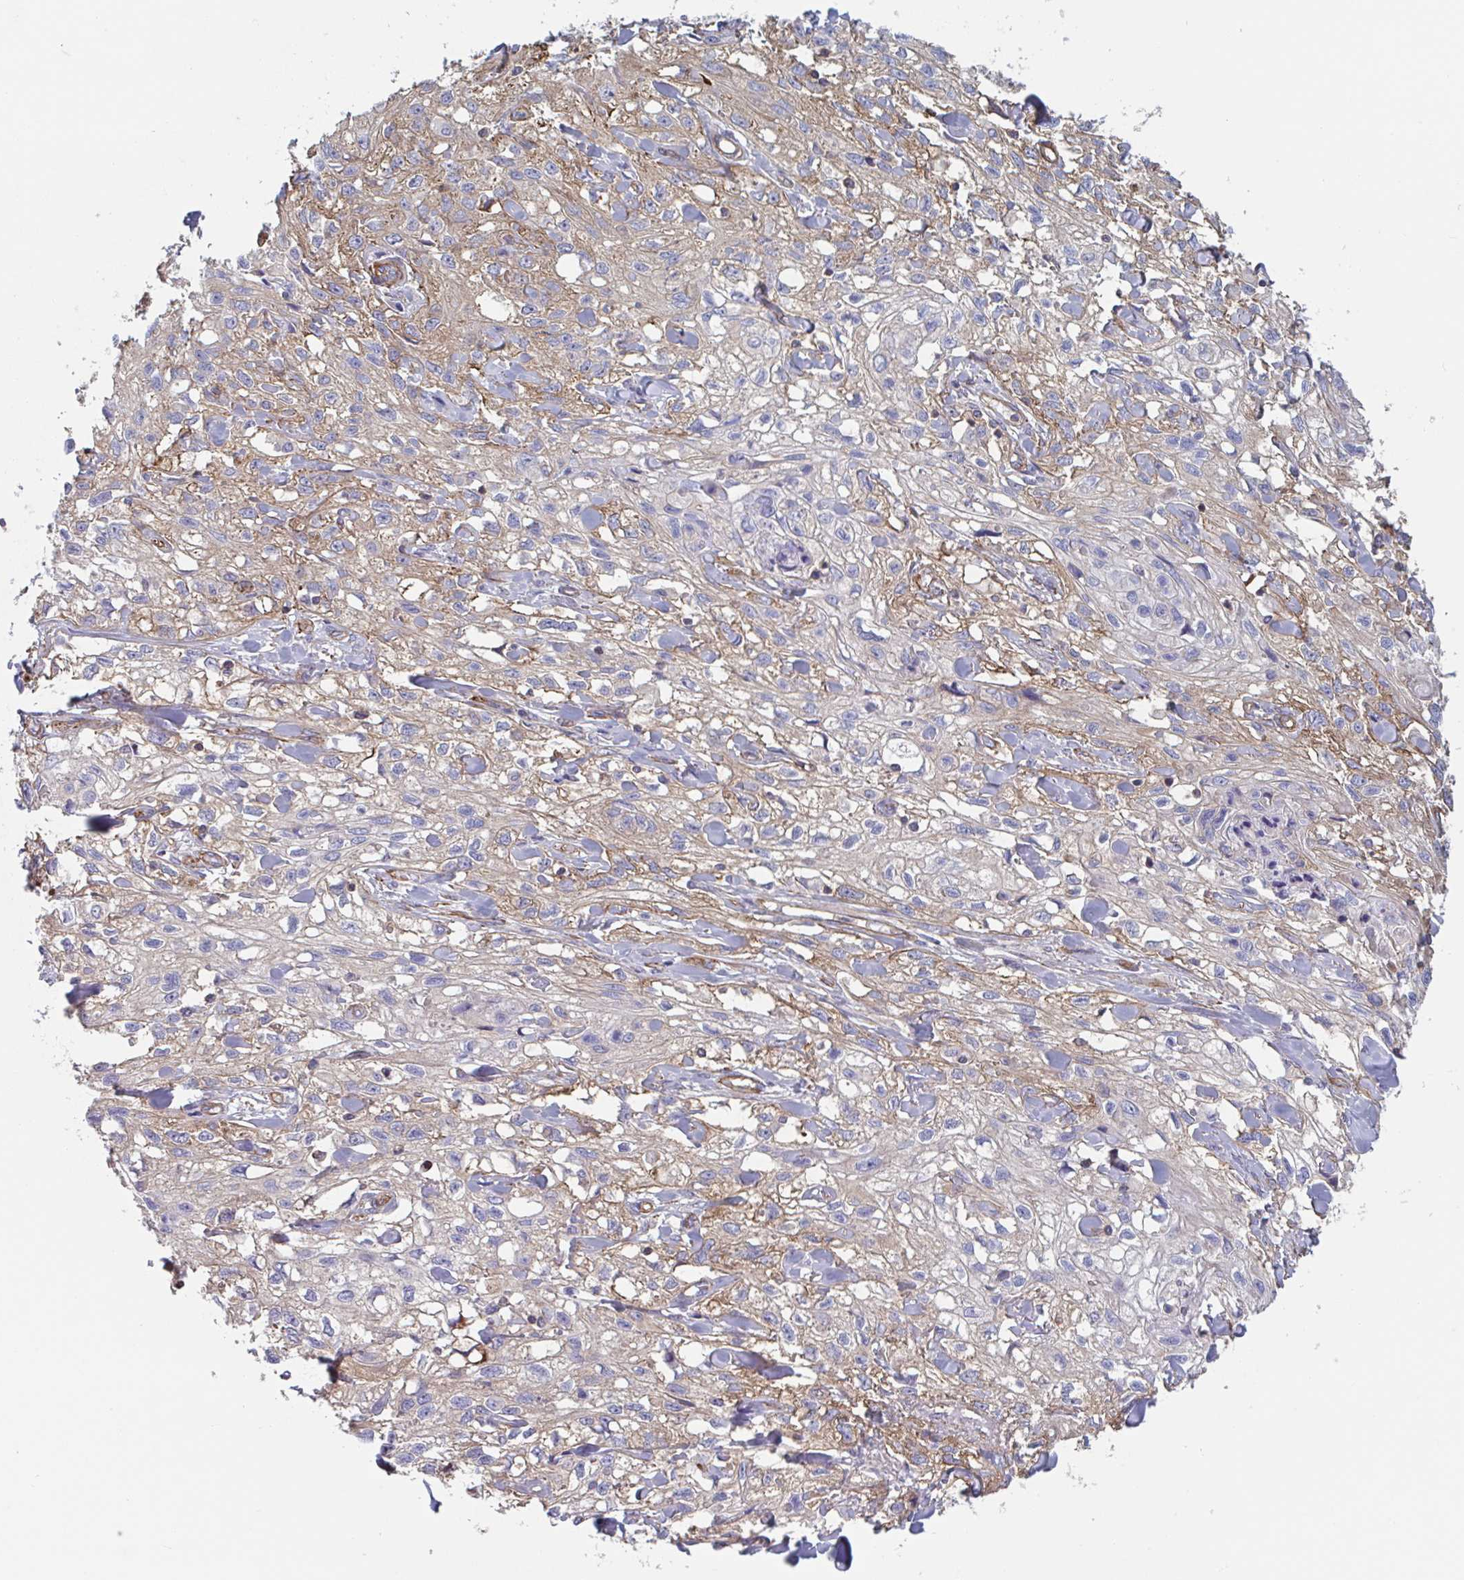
{"staining": {"intensity": "weak", "quantity": "25%-75%", "location": "cytoplasmic/membranous"}, "tissue": "skin cancer", "cell_type": "Tumor cells", "image_type": "cancer", "snomed": [{"axis": "morphology", "description": "Squamous cell carcinoma, NOS"}, {"axis": "topography", "description": "Skin"}, {"axis": "topography", "description": "Vulva"}], "caption": "IHC histopathology image of squamous cell carcinoma (skin) stained for a protein (brown), which displays low levels of weak cytoplasmic/membranous positivity in about 25%-75% of tumor cells.", "gene": "SHISA7", "patient": {"sex": "female", "age": 86}}